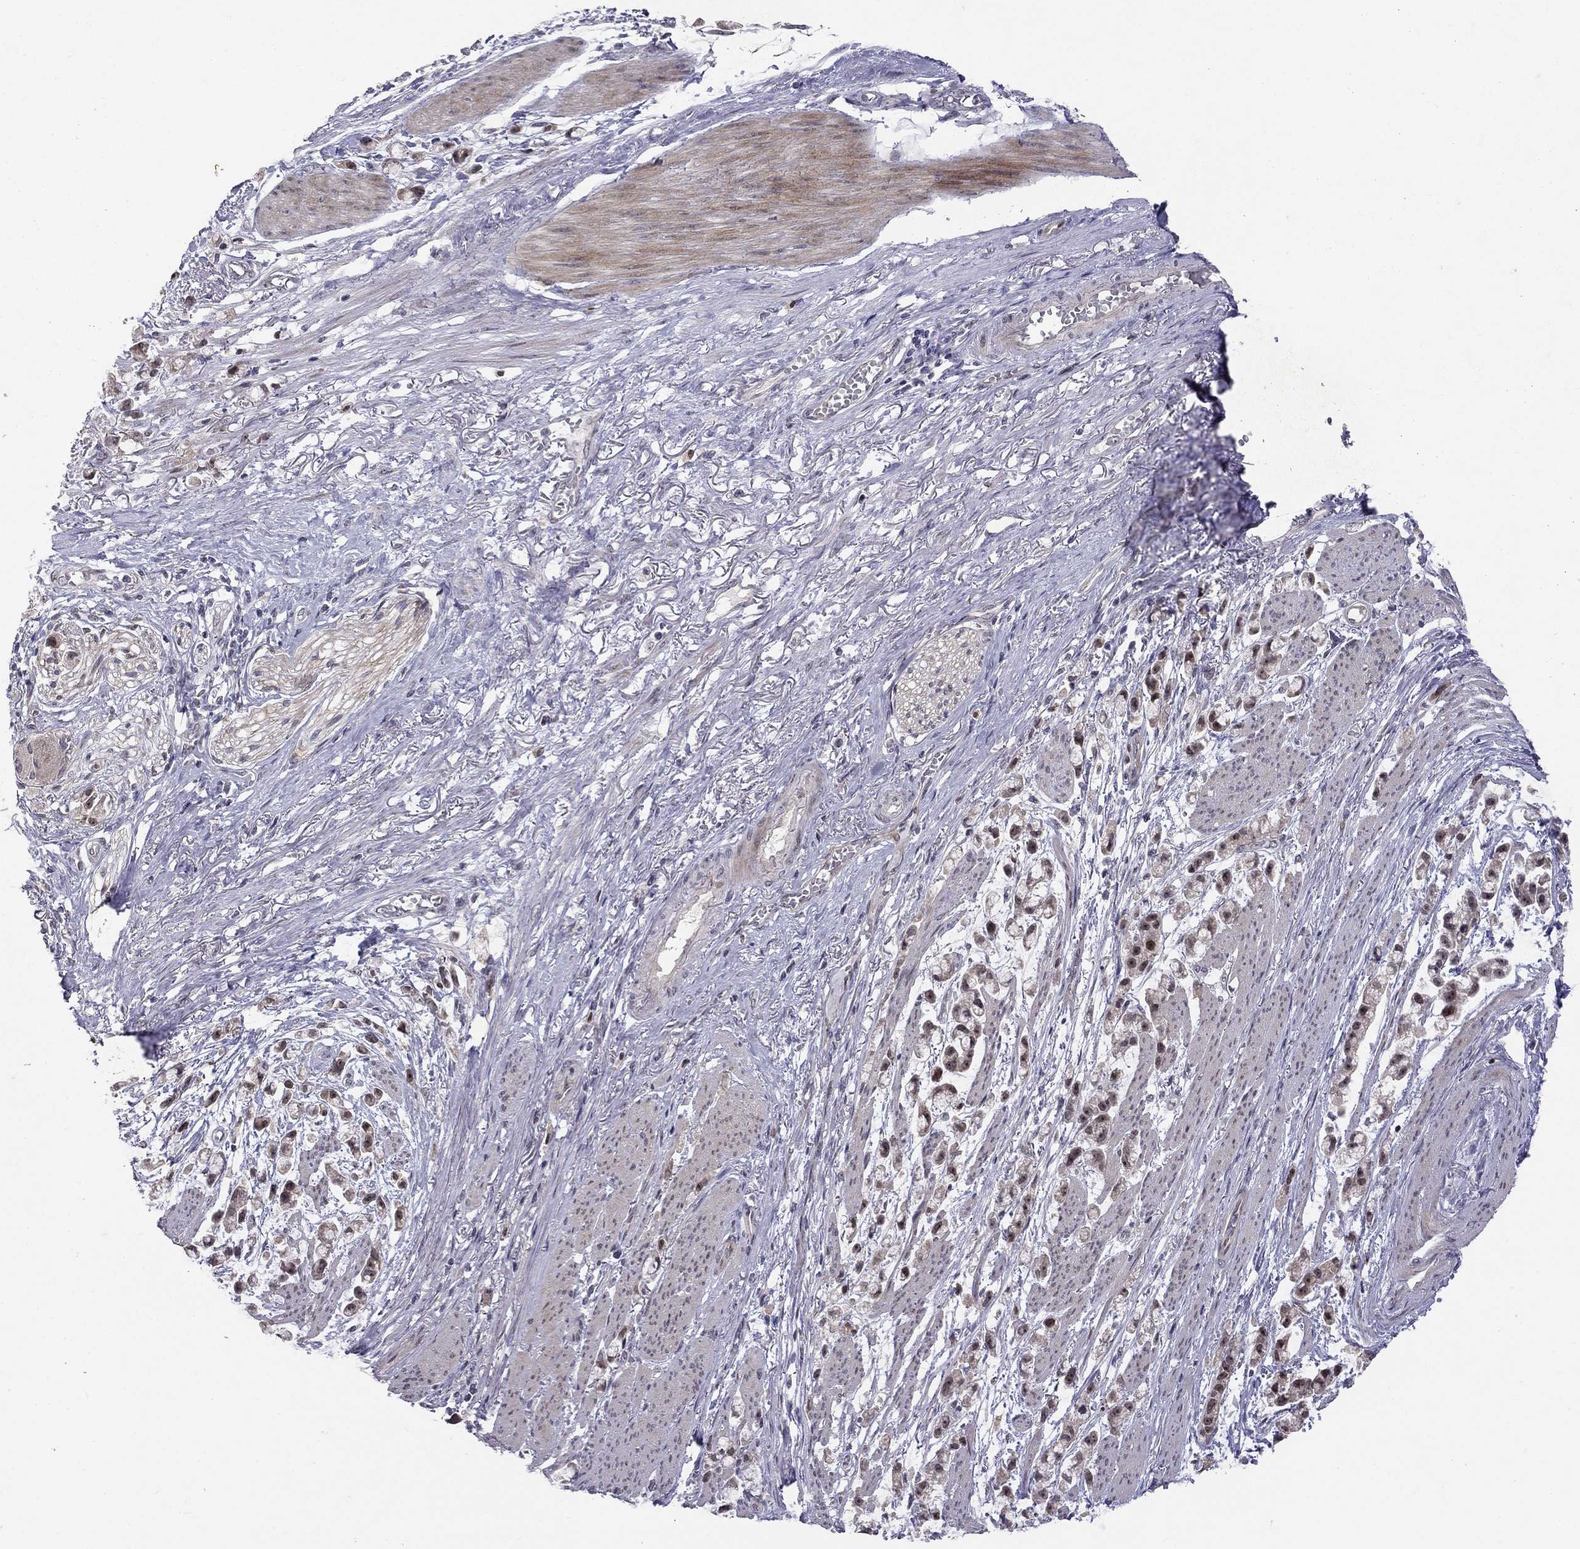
{"staining": {"intensity": "moderate", "quantity": "<25%", "location": "nuclear"}, "tissue": "stomach cancer", "cell_type": "Tumor cells", "image_type": "cancer", "snomed": [{"axis": "morphology", "description": "Adenocarcinoma, NOS"}, {"axis": "topography", "description": "Stomach"}], "caption": "DAB immunohistochemical staining of stomach adenocarcinoma reveals moderate nuclear protein positivity in about <25% of tumor cells. The staining was performed using DAB (3,3'-diaminobenzidine) to visualize the protein expression in brown, while the nuclei were stained in blue with hematoxylin (Magnification: 20x).", "gene": "STXBP6", "patient": {"sex": "female", "age": 81}}